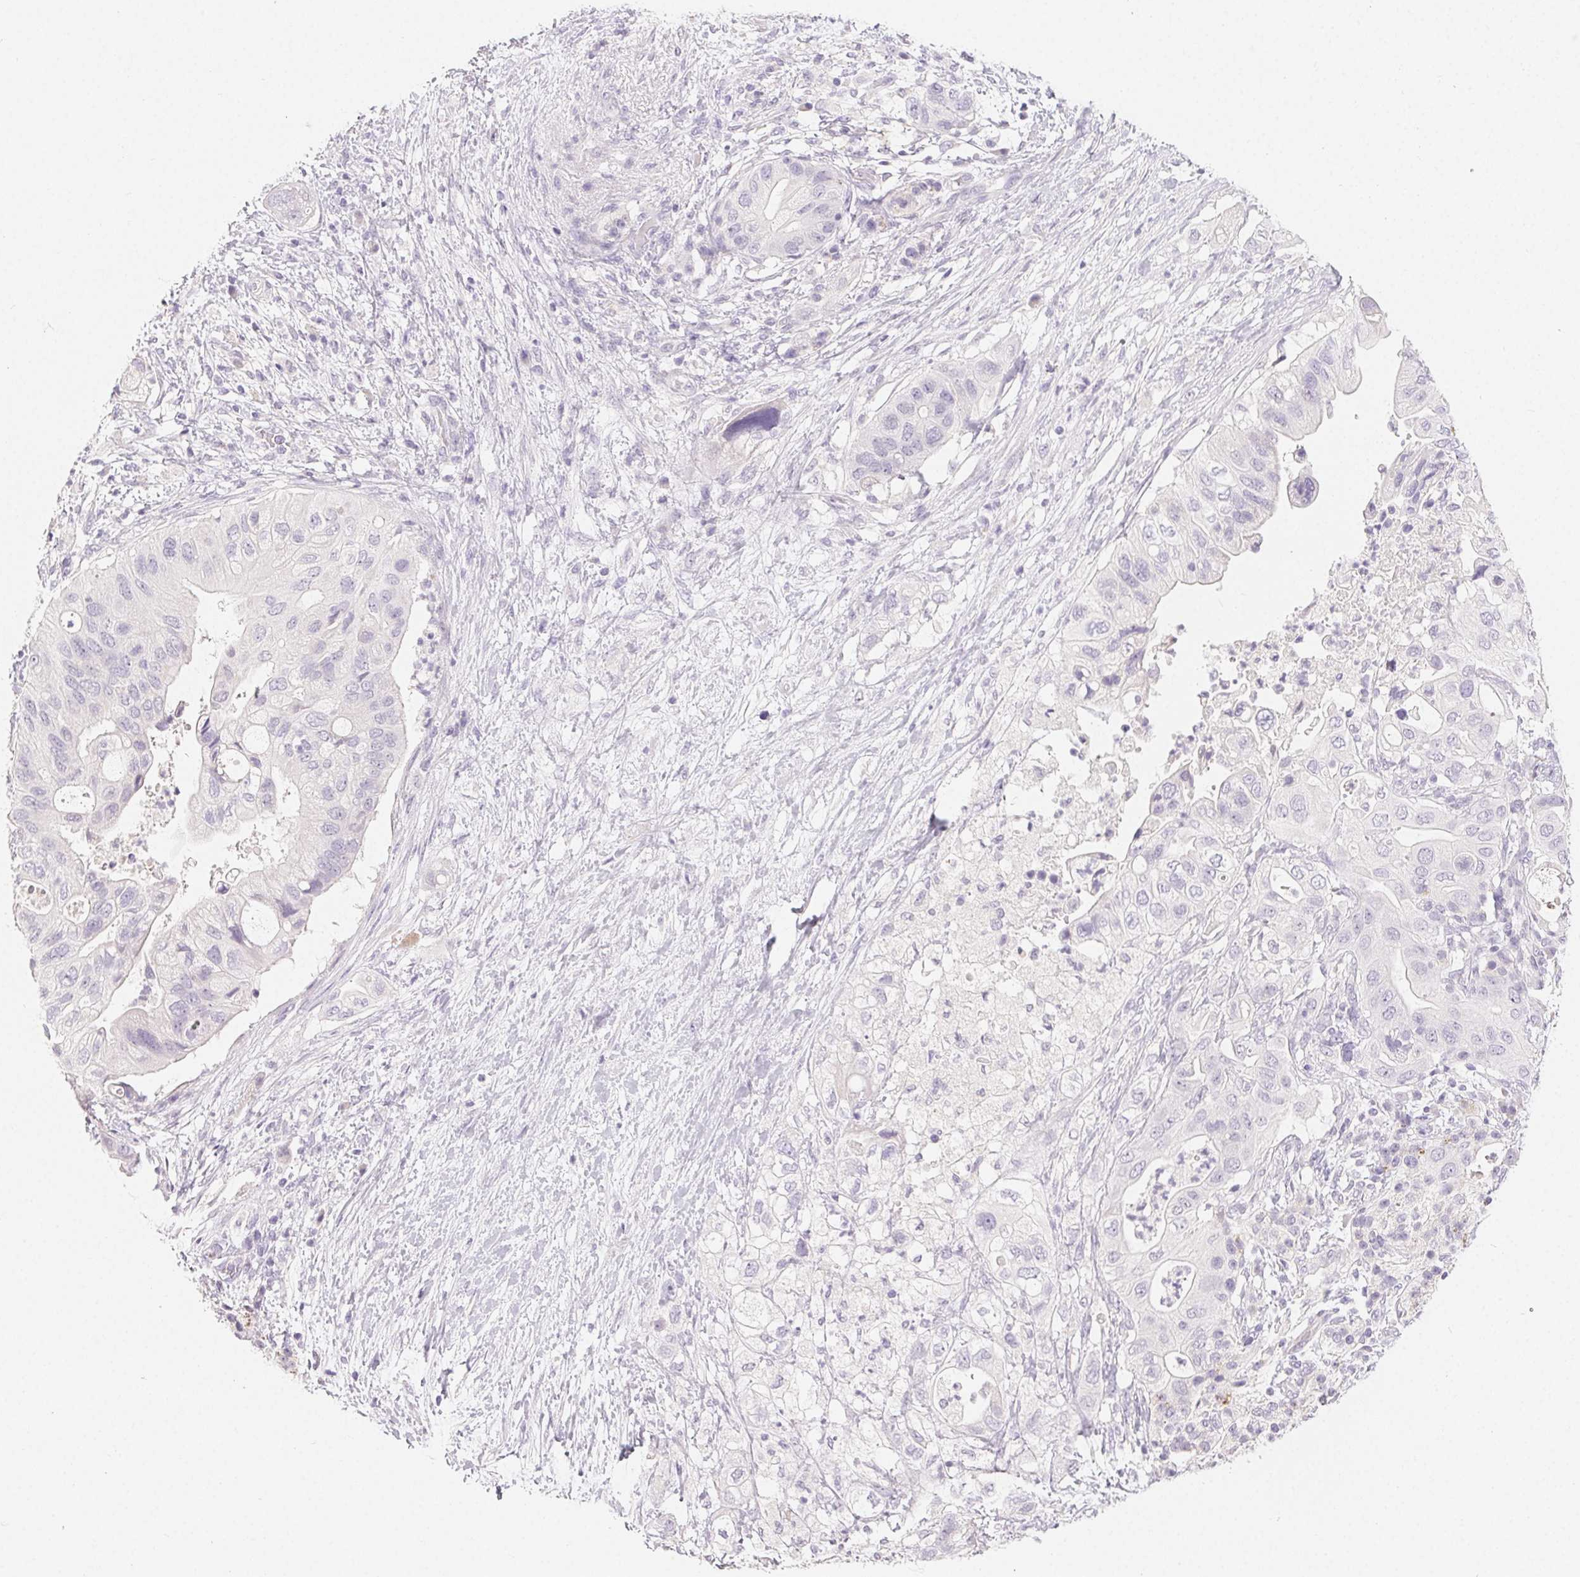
{"staining": {"intensity": "negative", "quantity": "none", "location": "none"}, "tissue": "pancreatic cancer", "cell_type": "Tumor cells", "image_type": "cancer", "snomed": [{"axis": "morphology", "description": "Adenocarcinoma, NOS"}, {"axis": "topography", "description": "Pancreas"}], "caption": "Tumor cells are negative for brown protein staining in pancreatic cancer.", "gene": "MIOX", "patient": {"sex": "female", "age": 72}}